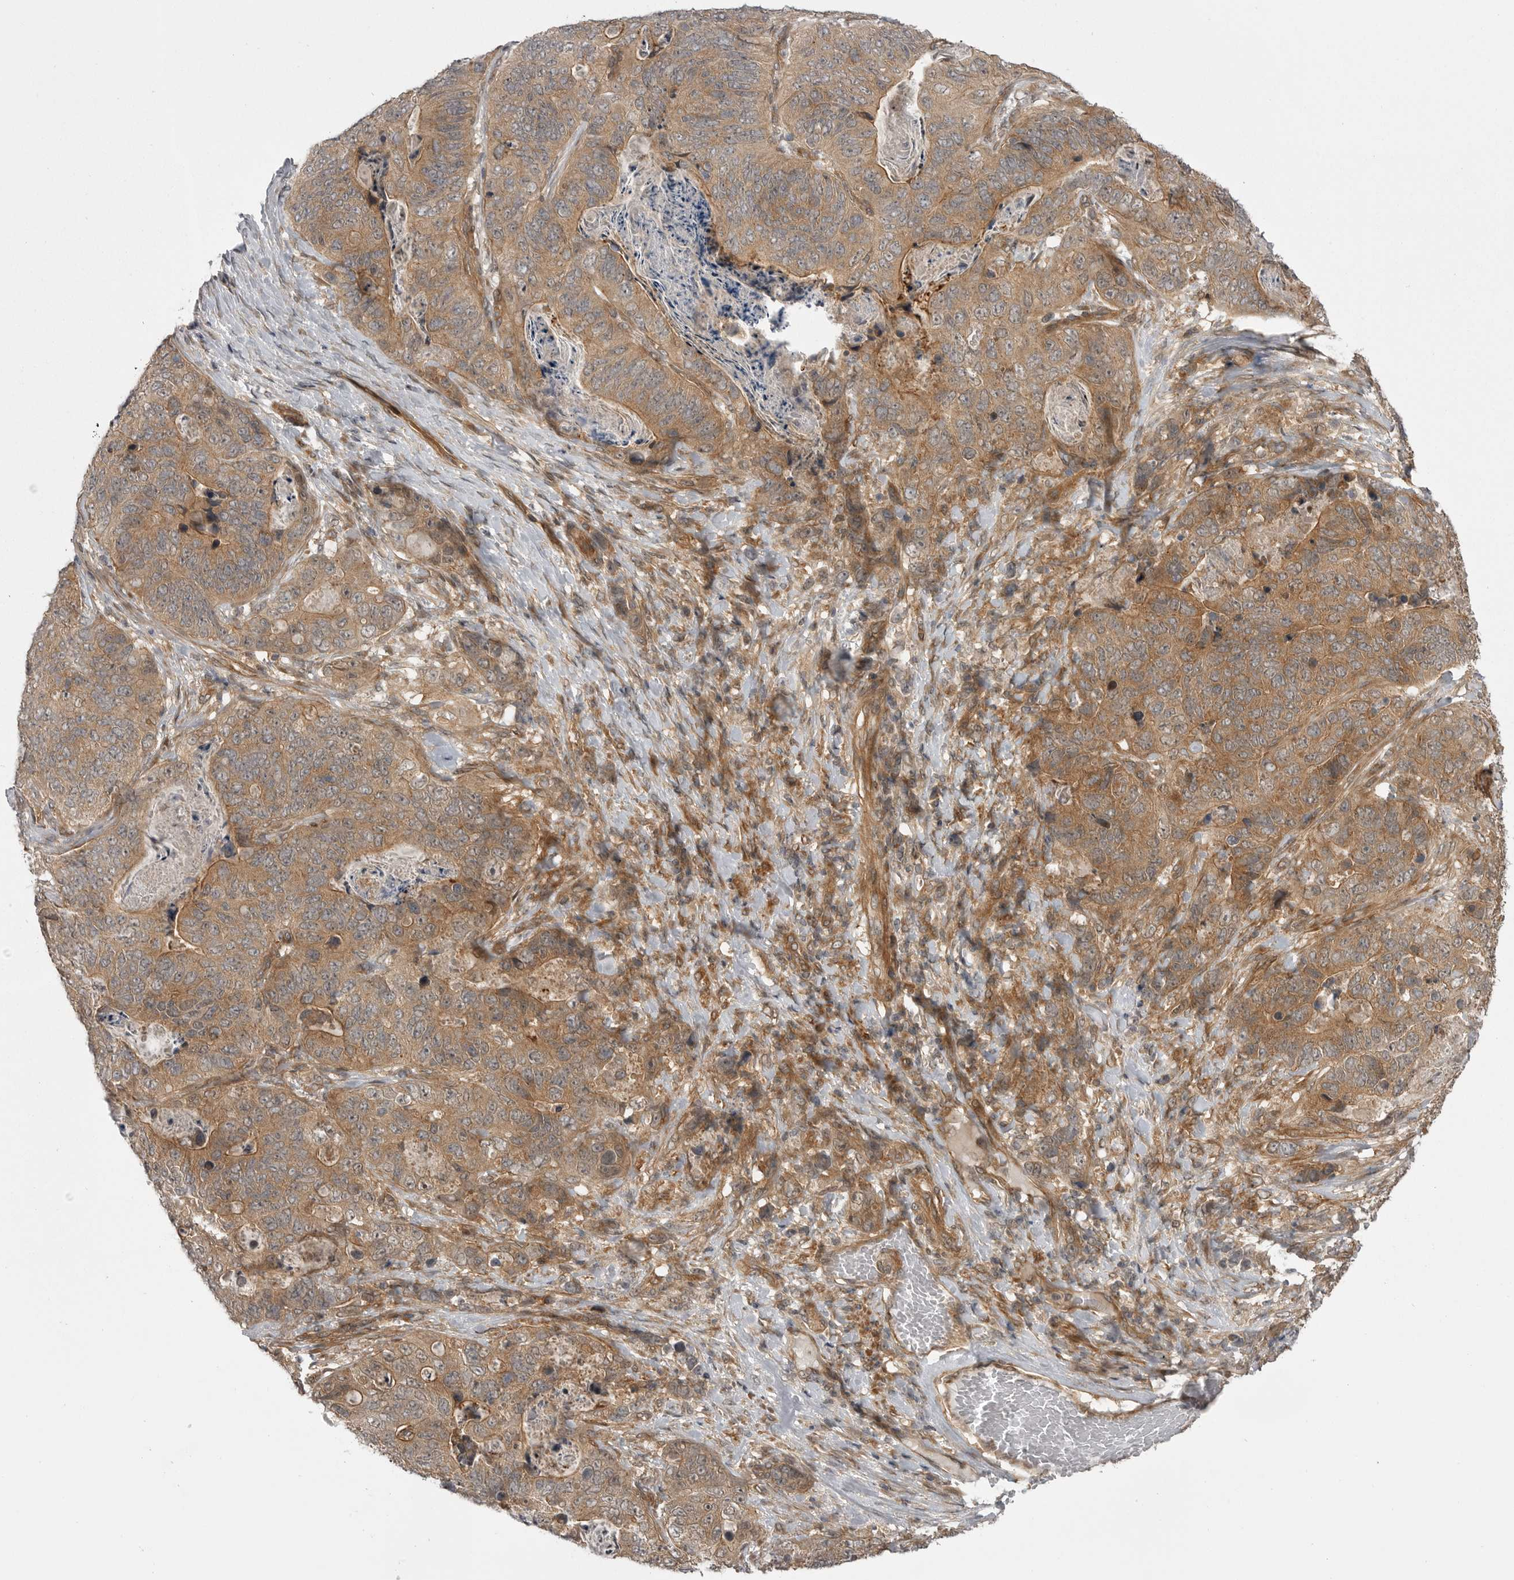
{"staining": {"intensity": "moderate", "quantity": ">75%", "location": "cytoplasmic/membranous"}, "tissue": "stomach cancer", "cell_type": "Tumor cells", "image_type": "cancer", "snomed": [{"axis": "morphology", "description": "Normal tissue, NOS"}, {"axis": "morphology", "description": "Adenocarcinoma, NOS"}, {"axis": "topography", "description": "Stomach"}], "caption": "Immunohistochemical staining of human stomach cancer (adenocarcinoma) demonstrates moderate cytoplasmic/membranous protein positivity in approximately >75% of tumor cells. Nuclei are stained in blue.", "gene": "PDCL", "patient": {"sex": "female", "age": 89}}